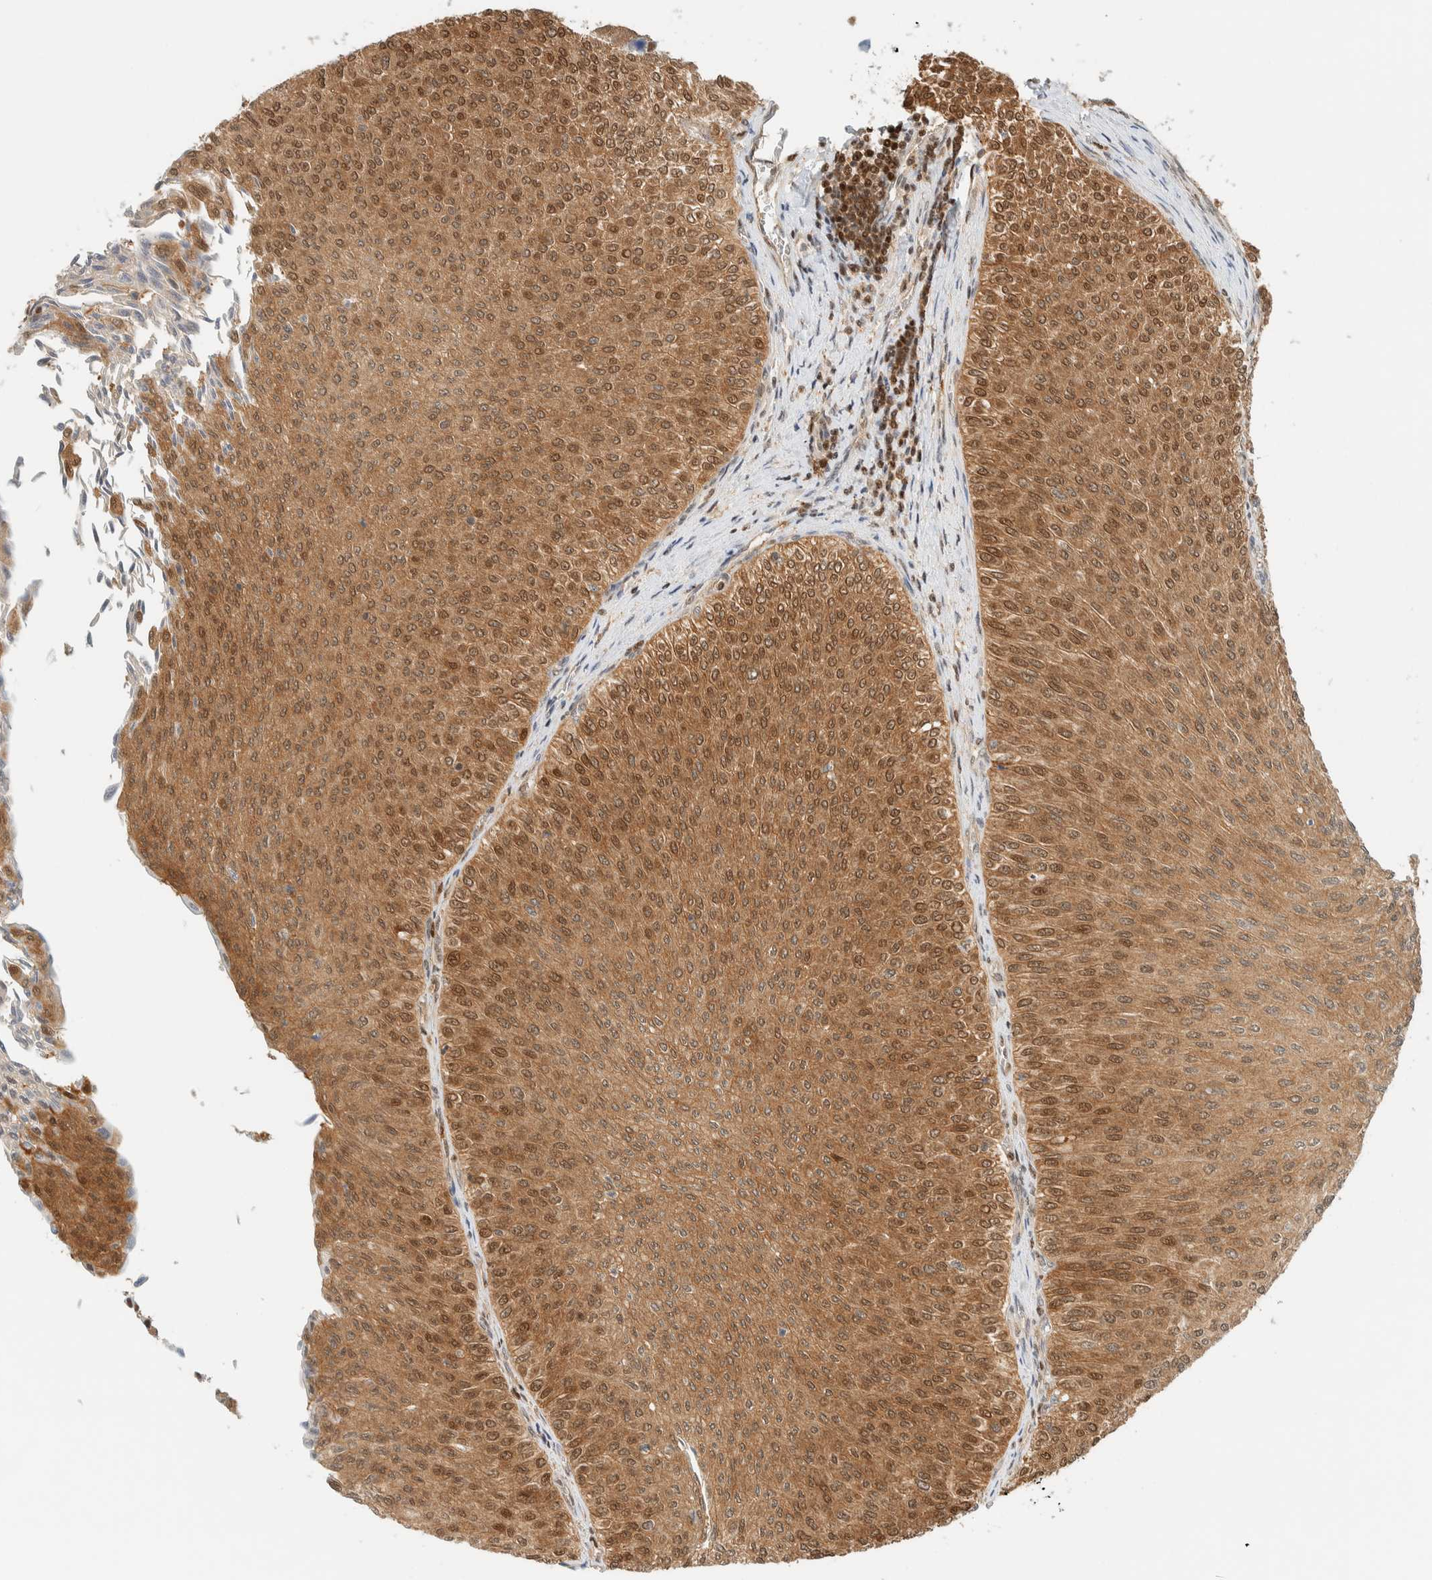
{"staining": {"intensity": "moderate", "quantity": ">75%", "location": "cytoplasmic/membranous,nuclear"}, "tissue": "urothelial cancer", "cell_type": "Tumor cells", "image_type": "cancer", "snomed": [{"axis": "morphology", "description": "Urothelial carcinoma, Low grade"}, {"axis": "topography", "description": "Urinary bladder"}], "caption": "A histopathology image showing moderate cytoplasmic/membranous and nuclear staining in approximately >75% of tumor cells in urothelial cancer, as visualized by brown immunohistochemical staining.", "gene": "ZBTB37", "patient": {"sex": "male", "age": 78}}